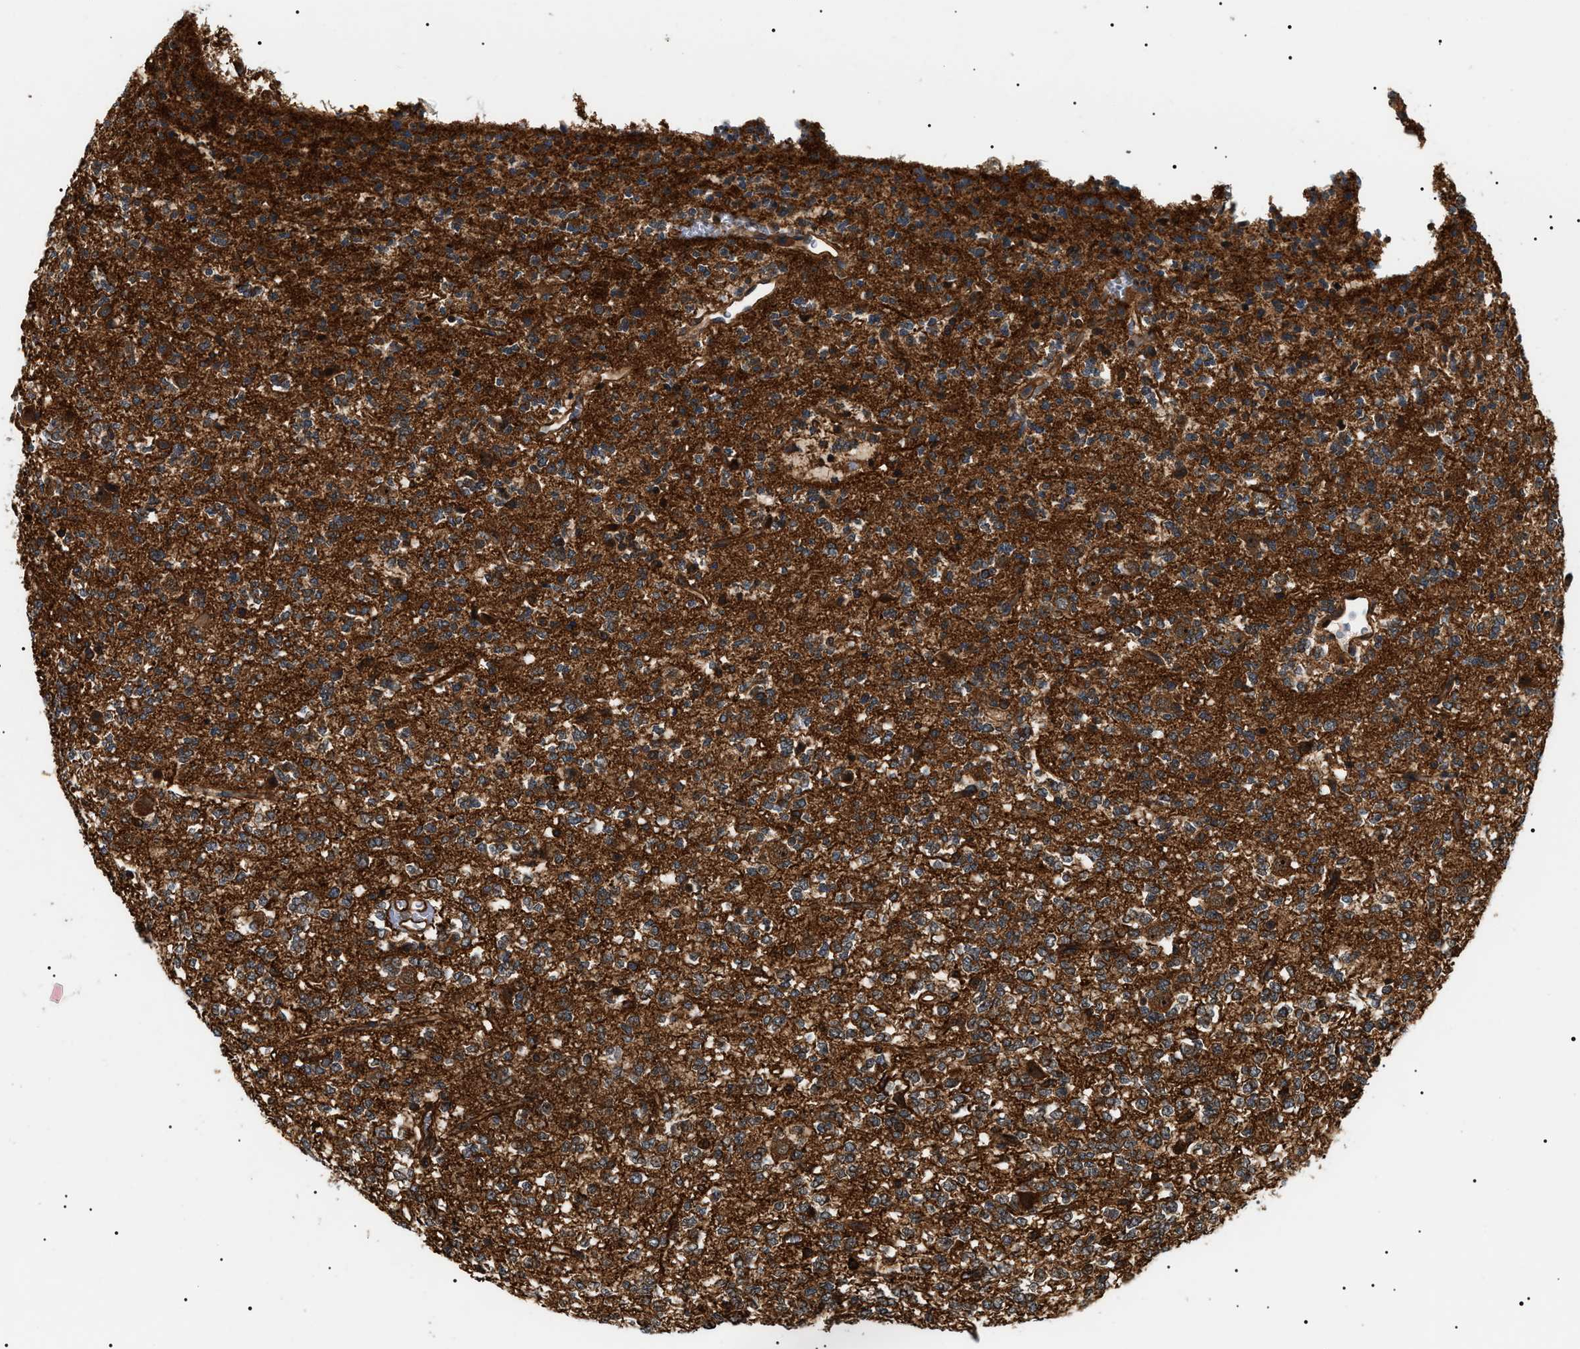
{"staining": {"intensity": "strong", "quantity": ">75%", "location": "cytoplasmic/membranous"}, "tissue": "glioma", "cell_type": "Tumor cells", "image_type": "cancer", "snomed": [{"axis": "morphology", "description": "Glioma, malignant, Low grade"}, {"axis": "topography", "description": "Brain"}], "caption": "IHC (DAB) staining of human low-grade glioma (malignant) shows strong cytoplasmic/membranous protein staining in approximately >75% of tumor cells.", "gene": "SH3GLB2", "patient": {"sex": "male", "age": 38}}